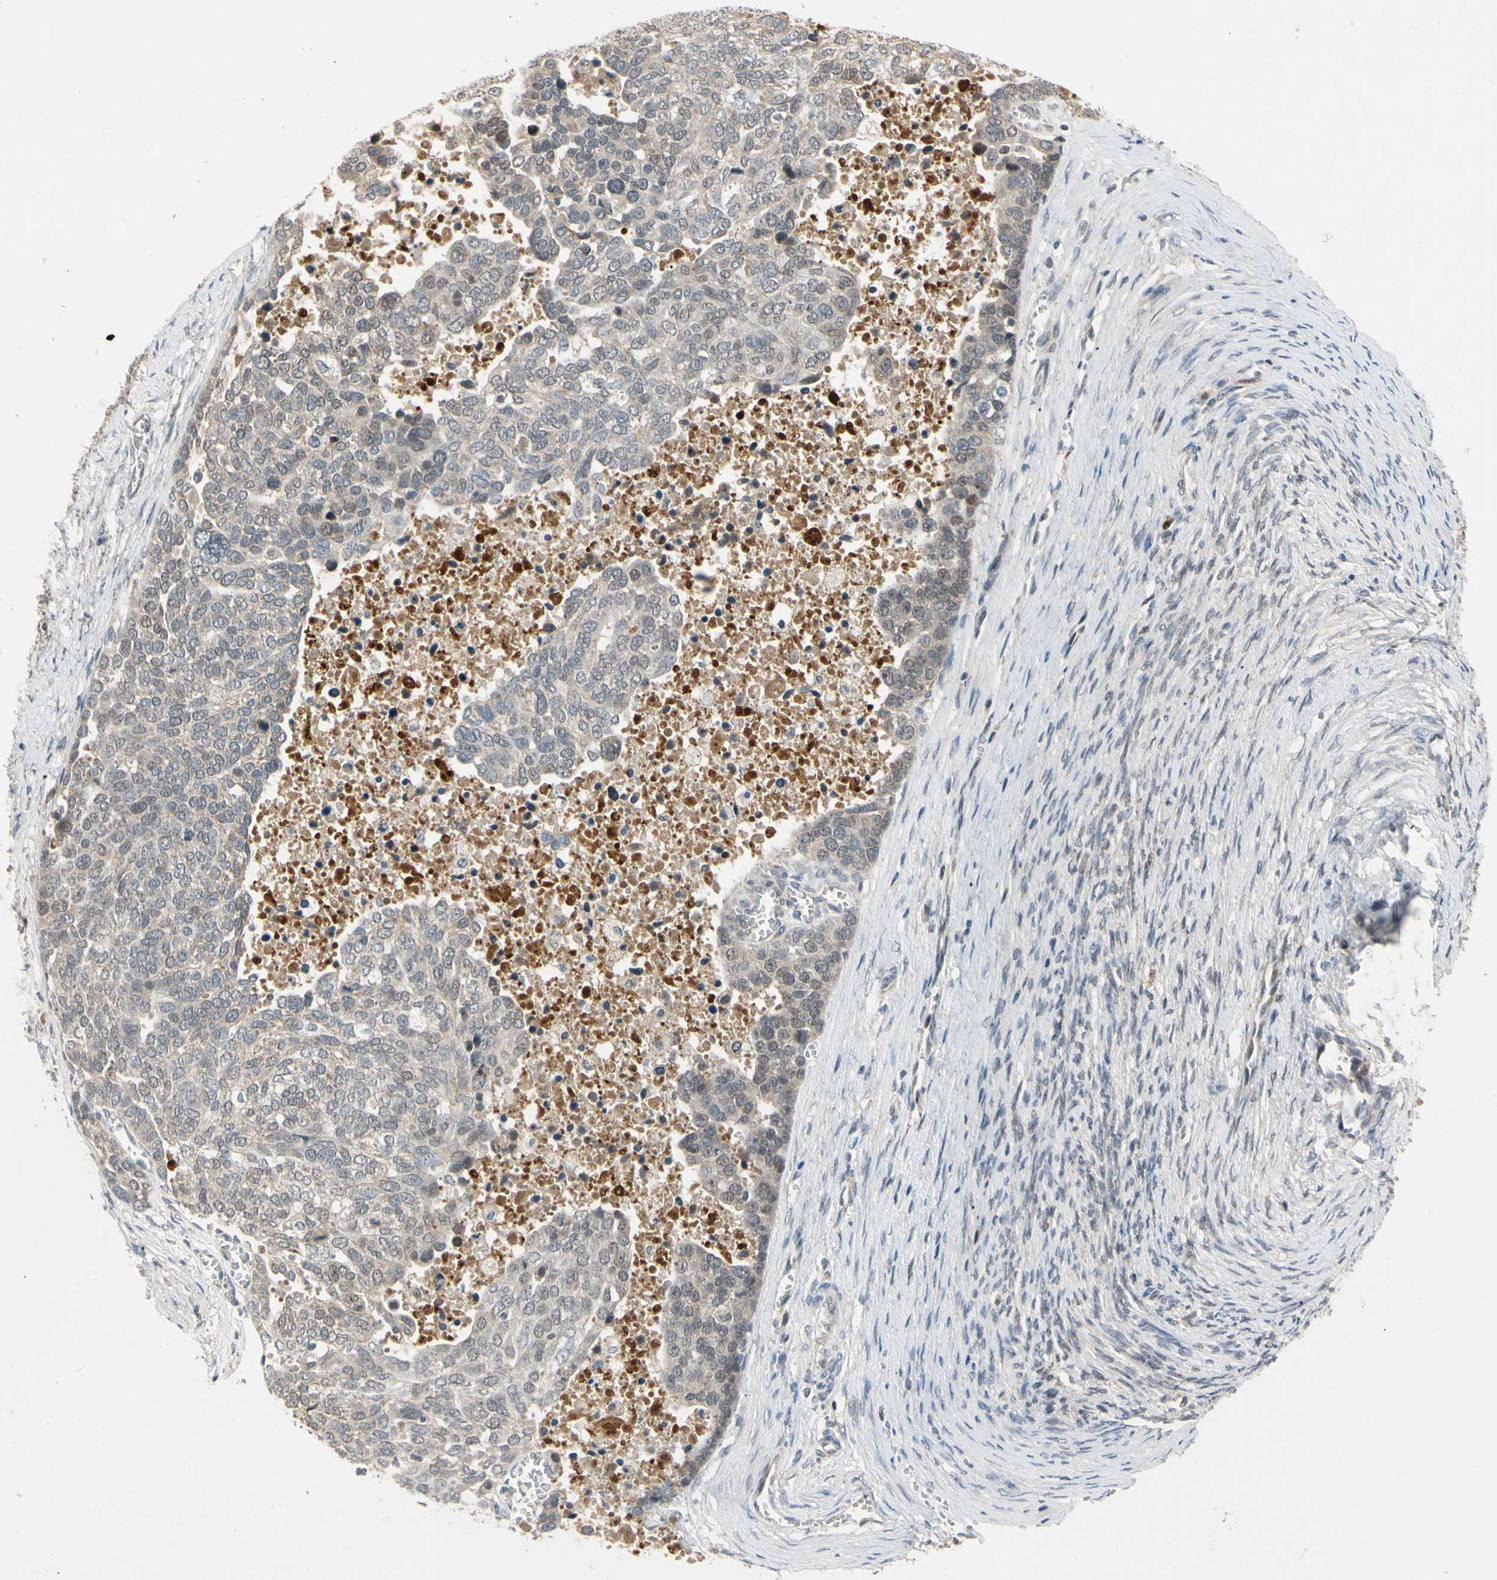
{"staining": {"intensity": "weak", "quantity": "<25%", "location": "nuclear"}, "tissue": "ovarian cancer", "cell_type": "Tumor cells", "image_type": "cancer", "snomed": [{"axis": "morphology", "description": "Cystadenocarcinoma, serous, NOS"}, {"axis": "topography", "description": "Ovary"}], "caption": "High magnification brightfield microscopy of serous cystadenocarcinoma (ovarian) stained with DAB (3,3'-diaminobenzidine) (brown) and counterstained with hematoxylin (blue): tumor cells show no significant positivity.", "gene": "RIOX2", "patient": {"sex": "female", "age": 44}}